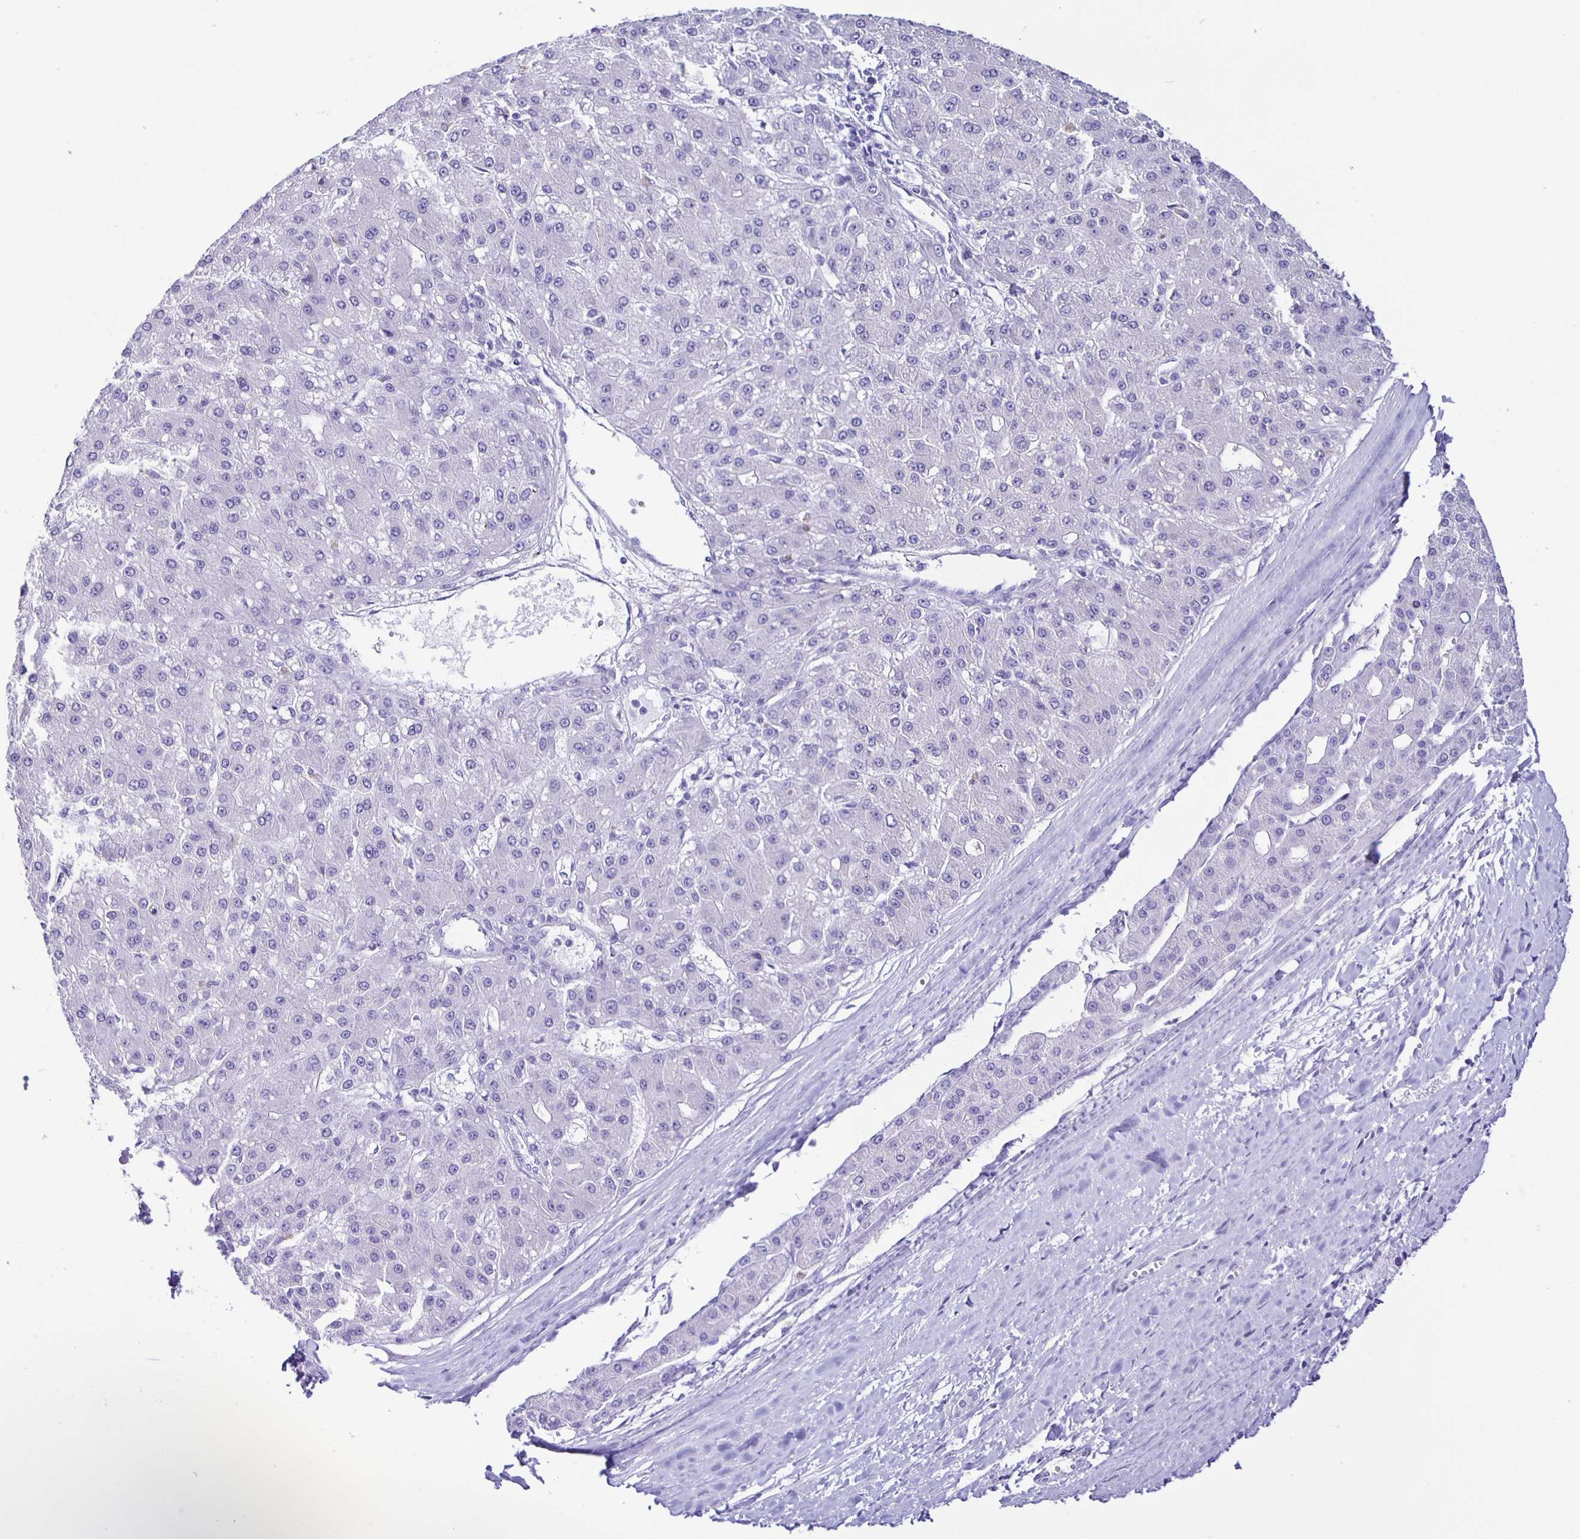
{"staining": {"intensity": "negative", "quantity": "none", "location": "none"}, "tissue": "liver cancer", "cell_type": "Tumor cells", "image_type": "cancer", "snomed": [{"axis": "morphology", "description": "Carcinoma, Hepatocellular, NOS"}, {"axis": "topography", "description": "Liver"}], "caption": "The micrograph shows no staining of tumor cells in liver cancer (hepatocellular carcinoma).", "gene": "AQP6", "patient": {"sex": "male", "age": 67}}